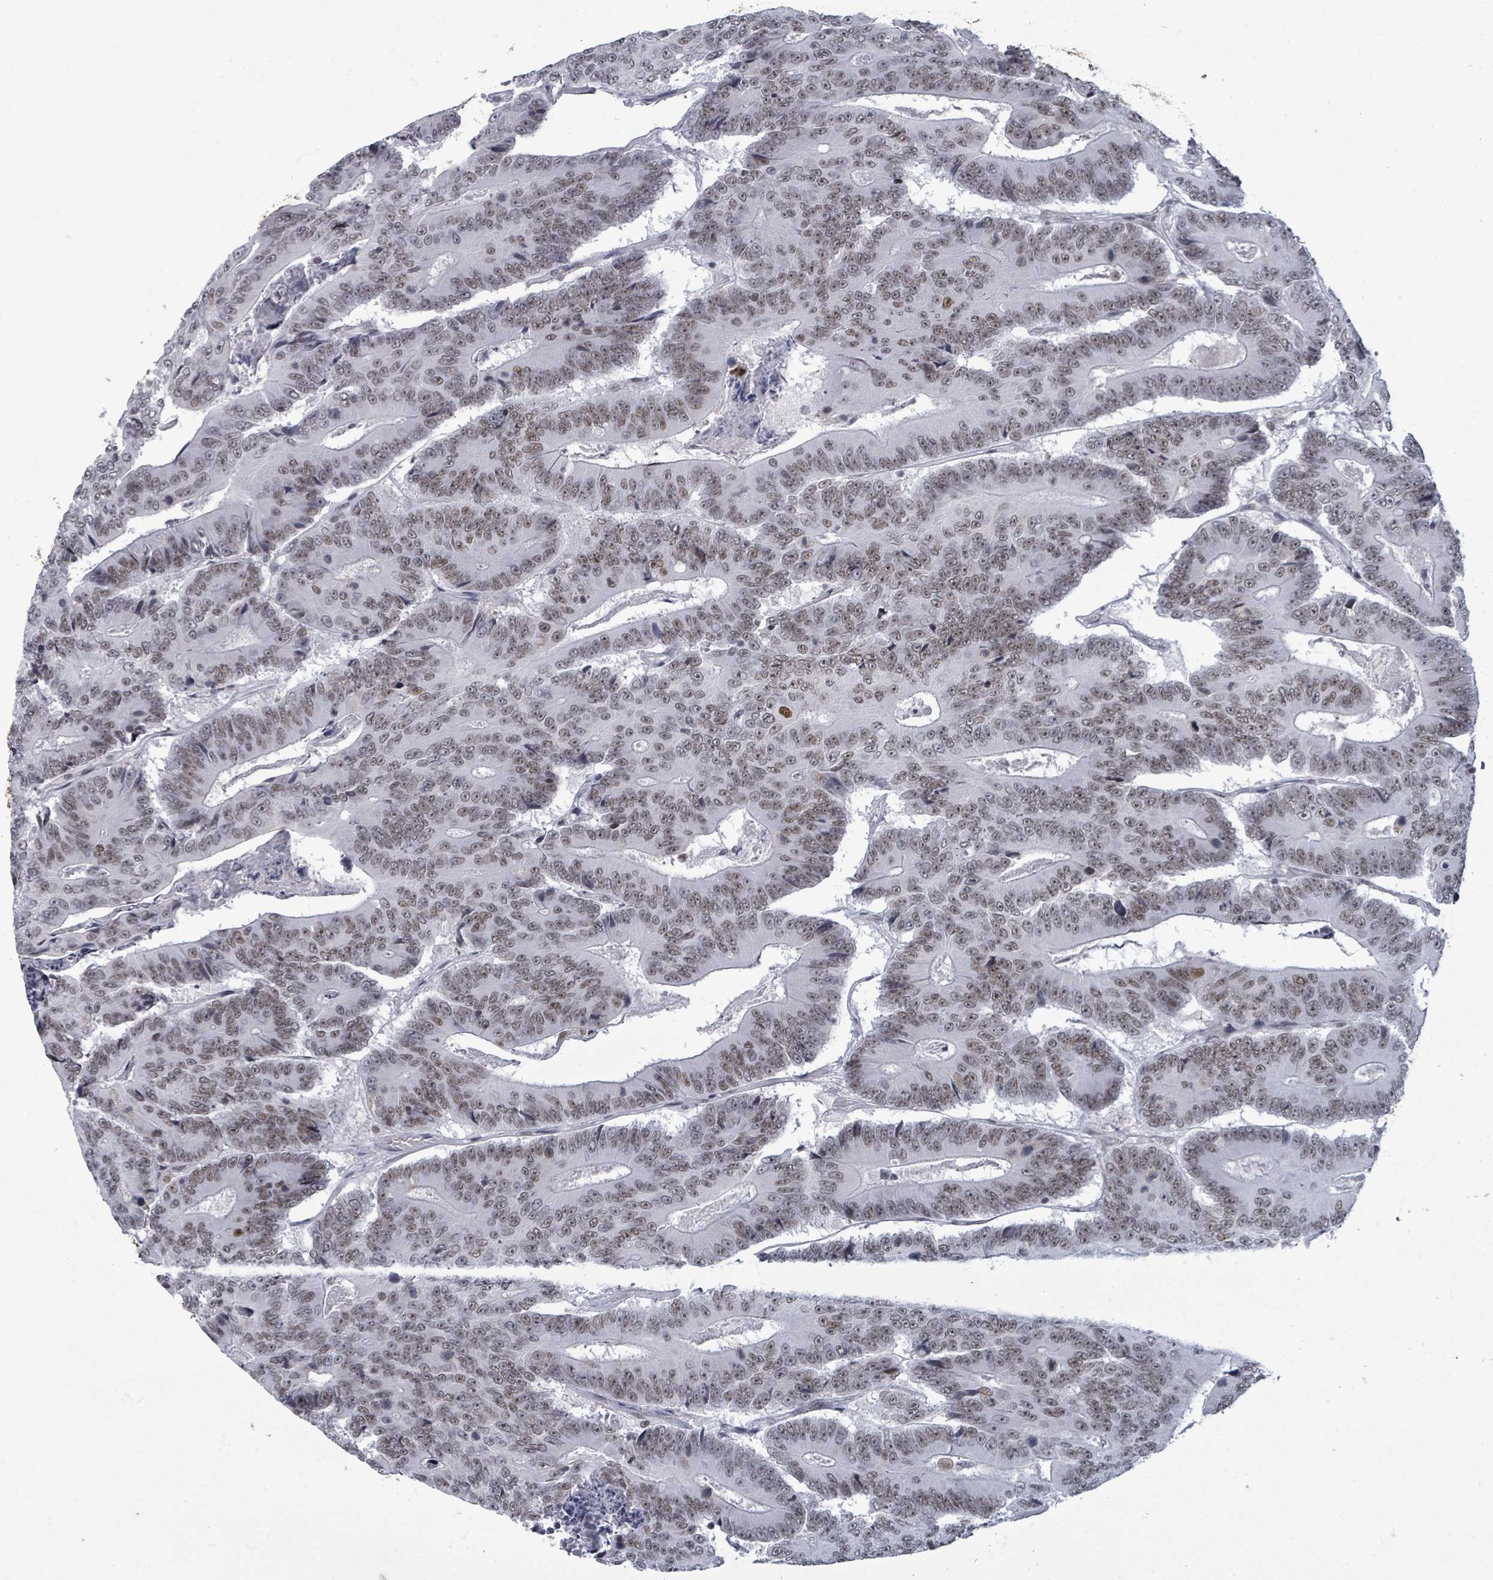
{"staining": {"intensity": "weak", "quantity": ">75%", "location": "nuclear"}, "tissue": "colorectal cancer", "cell_type": "Tumor cells", "image_type": "cancer", "snomed": [{"axis": "morphology", "description": "Adenocarcinoma, NOS"}, {"axis": "topography", "description": "Colon"}], "caption": "Weak nuclear positivity for a protein is present in about >75% of tumor cells of adenocarcinoma (colorectal) using immunohistochemistry.", "gene": "ERCC5", "patient": {"sex": "male", "age": 83}}